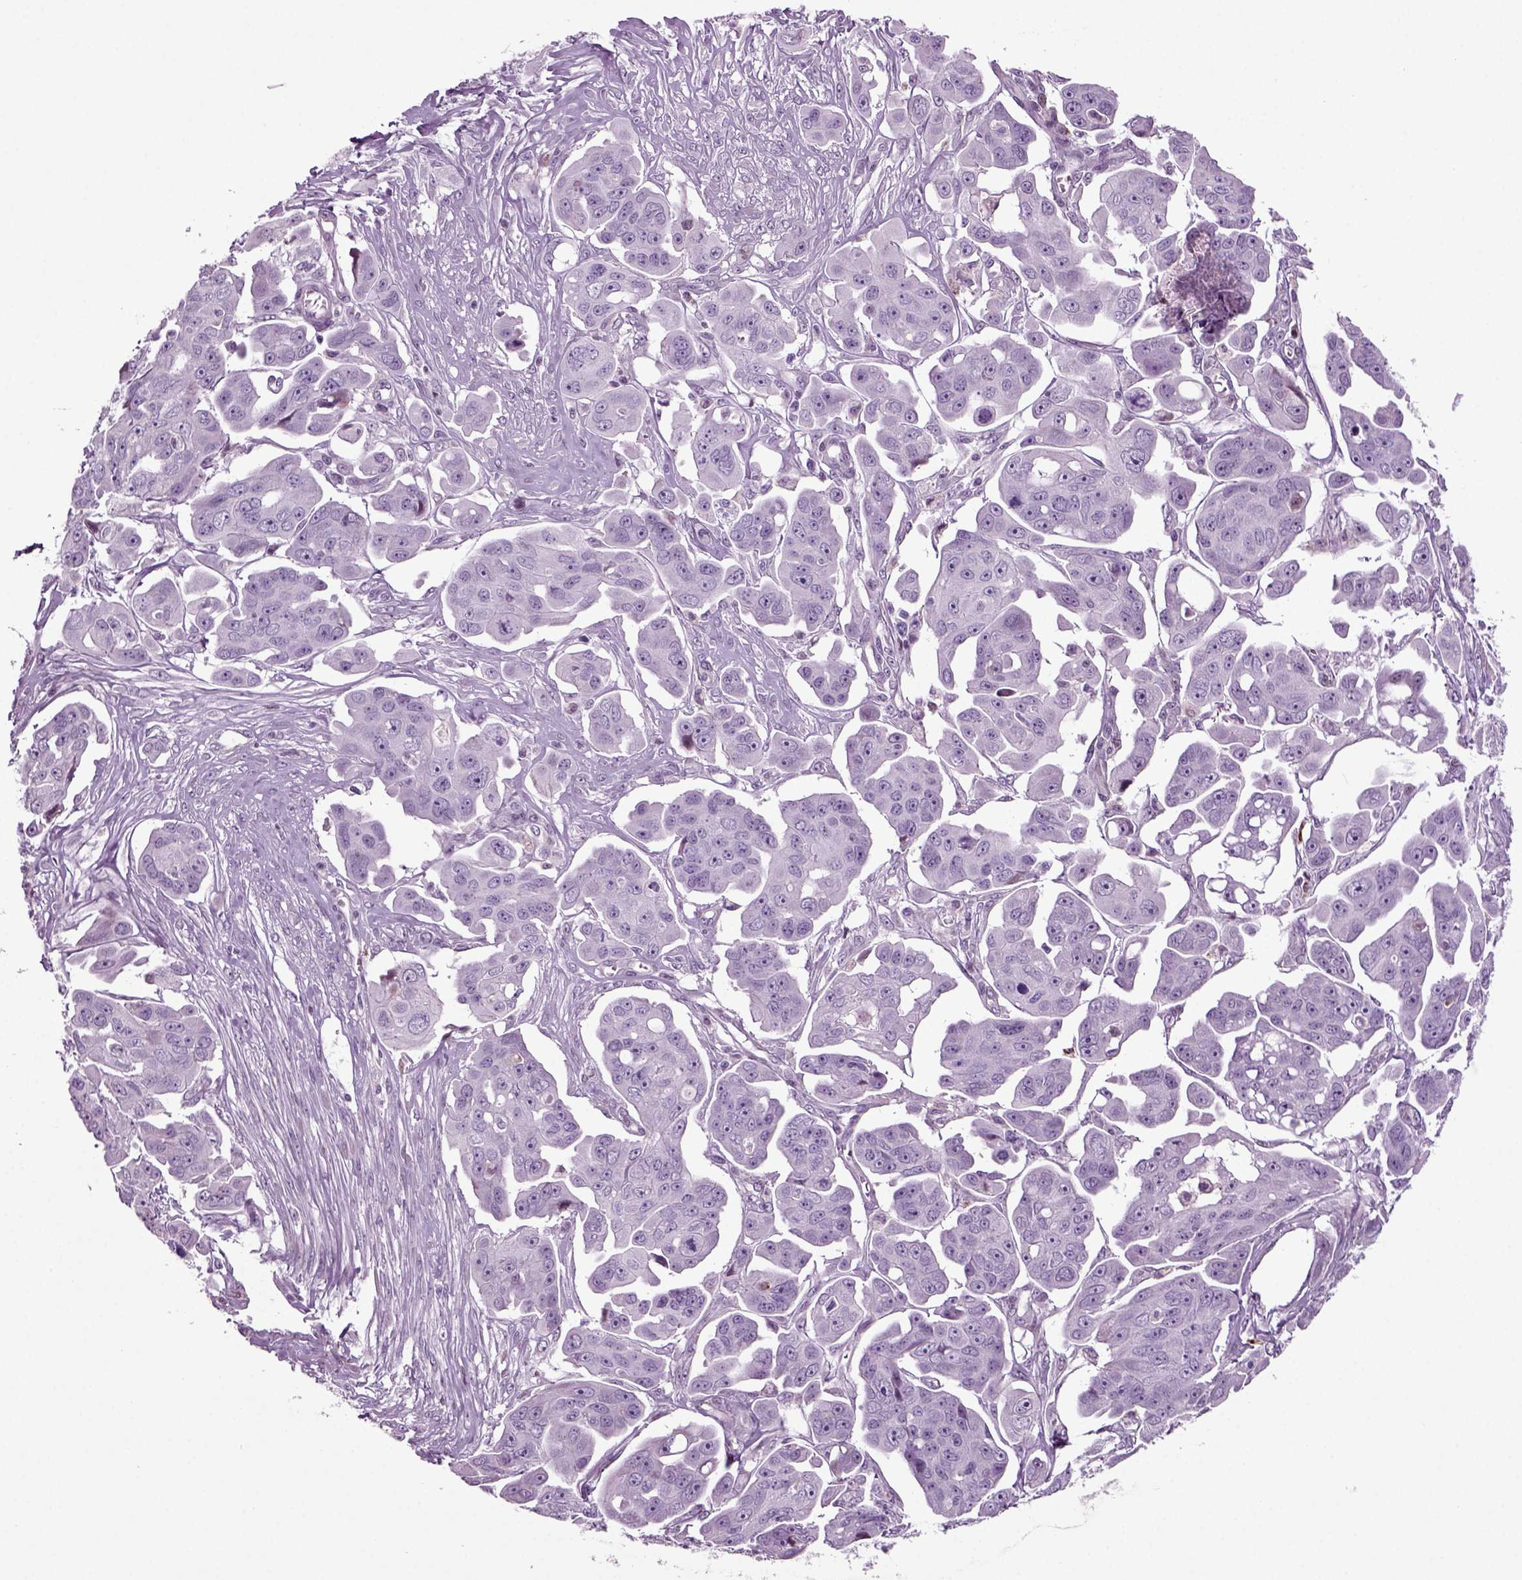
{"staining": {"intensity": "negative", "quantity": "none", "location": "none"}, "tissue": "ovarian cancer", "cell_type": "Tumor cells", "image_type": "cancer", "snomed": [{"axis": "morphology", "description": "Carcinoma, endometroid"}, {"axis": "topography", "description": "Ovary"}], "caption": "Tumor cells show no significant protein positivity in ovarian cancer (endometroid carcinoma).", "gene": "ARID3A", "patient": {"sex": "female", "age": 70}}